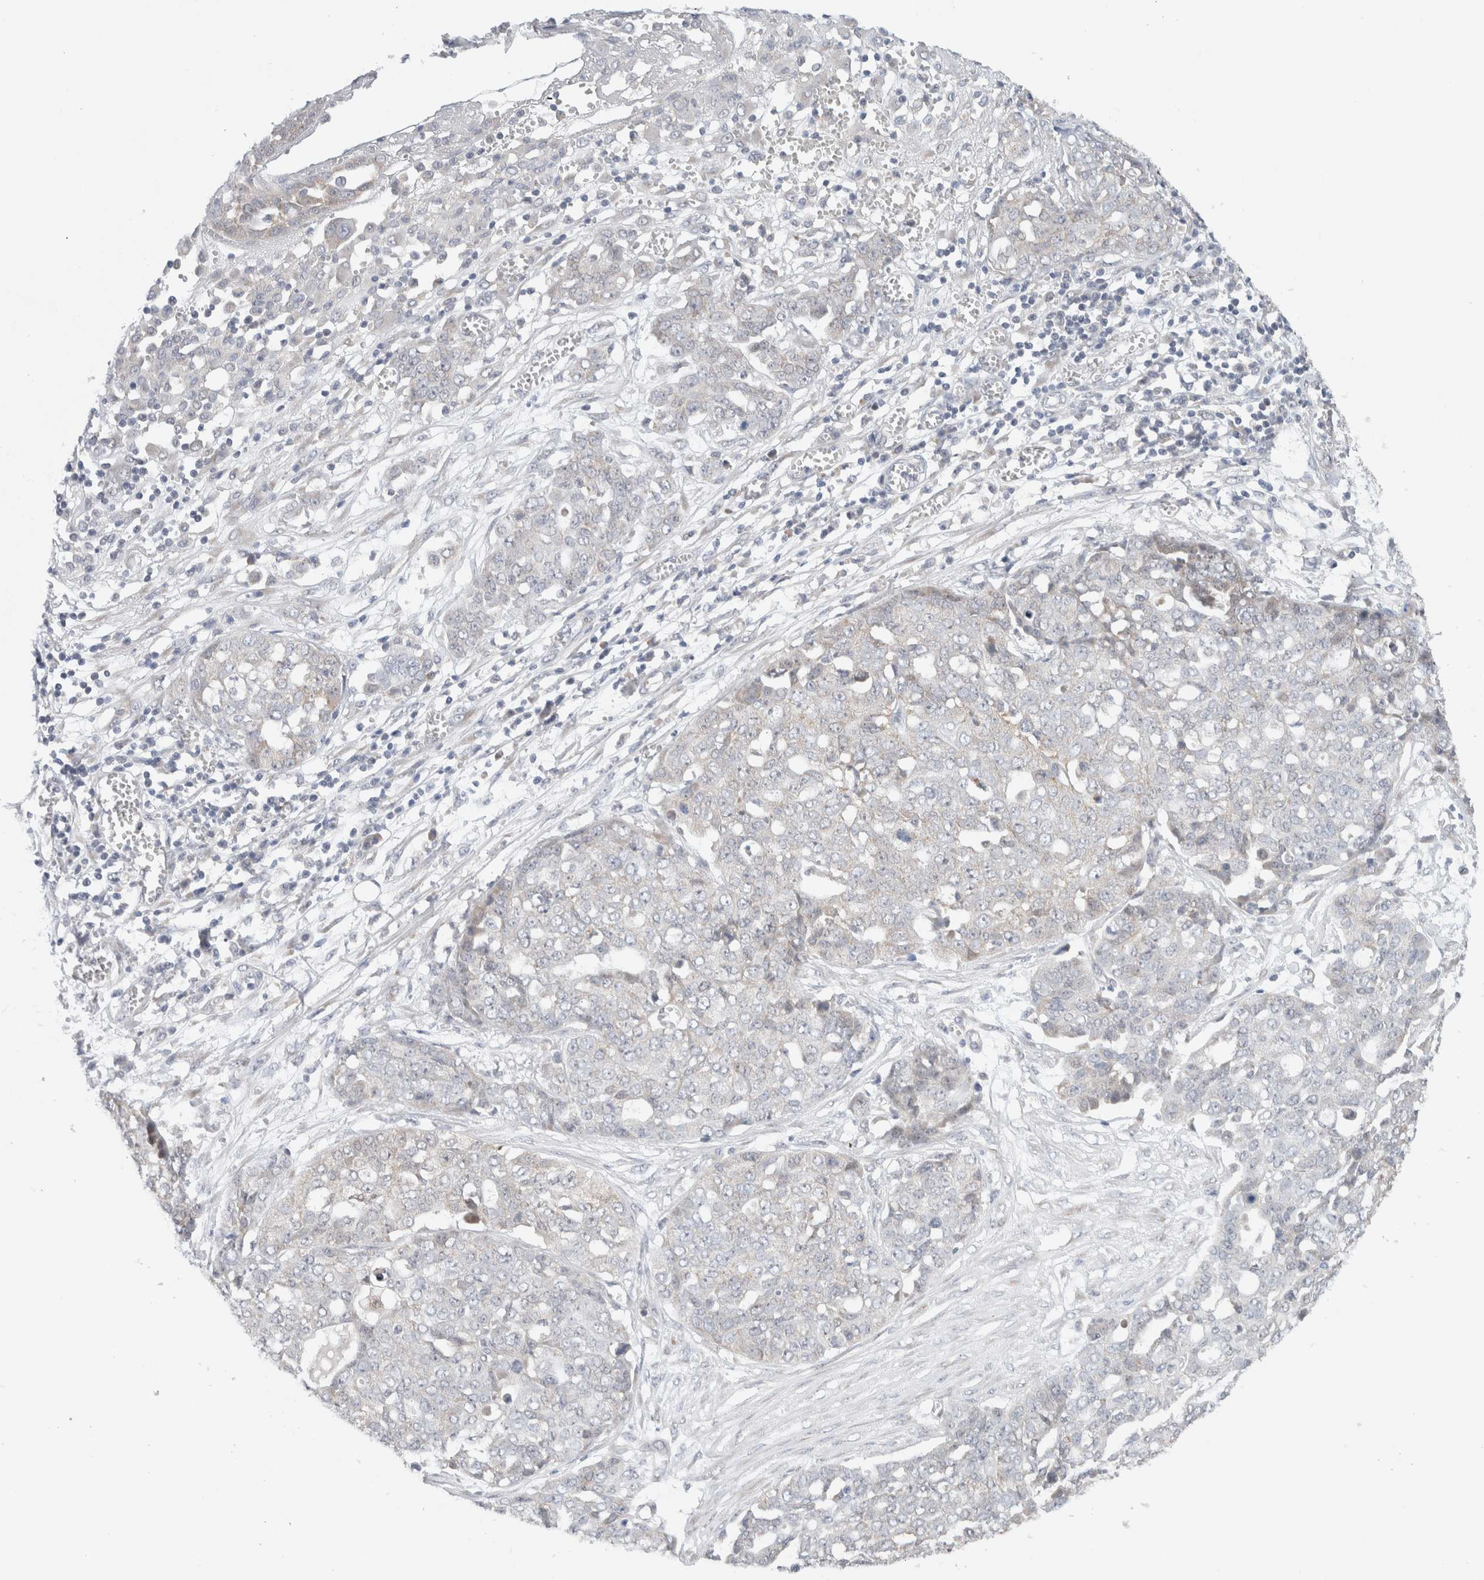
{"staining": {"intensity": "negative", "quantity": "none", "location": "none"}, "tissue": "ovarian cancer", "cell_type": "Tumor cells", "image_type": "cancer", "snomed": [{"axis": "morphology", "description": "Cystadenocarcinoma, serous, NOS"}, {"axis": "topography", "description": "Soft tissue"}, {"axis": "topography", "description": "Ovary"}], "caption": "Immunohistochemical staining of human ovarian serous cystadenocarcinoma exhibits no significant staining in tumor cells. Nuclei are stained in blue.", "gene": "ERI3", "patient": {"sex": "female", "age": 57}}